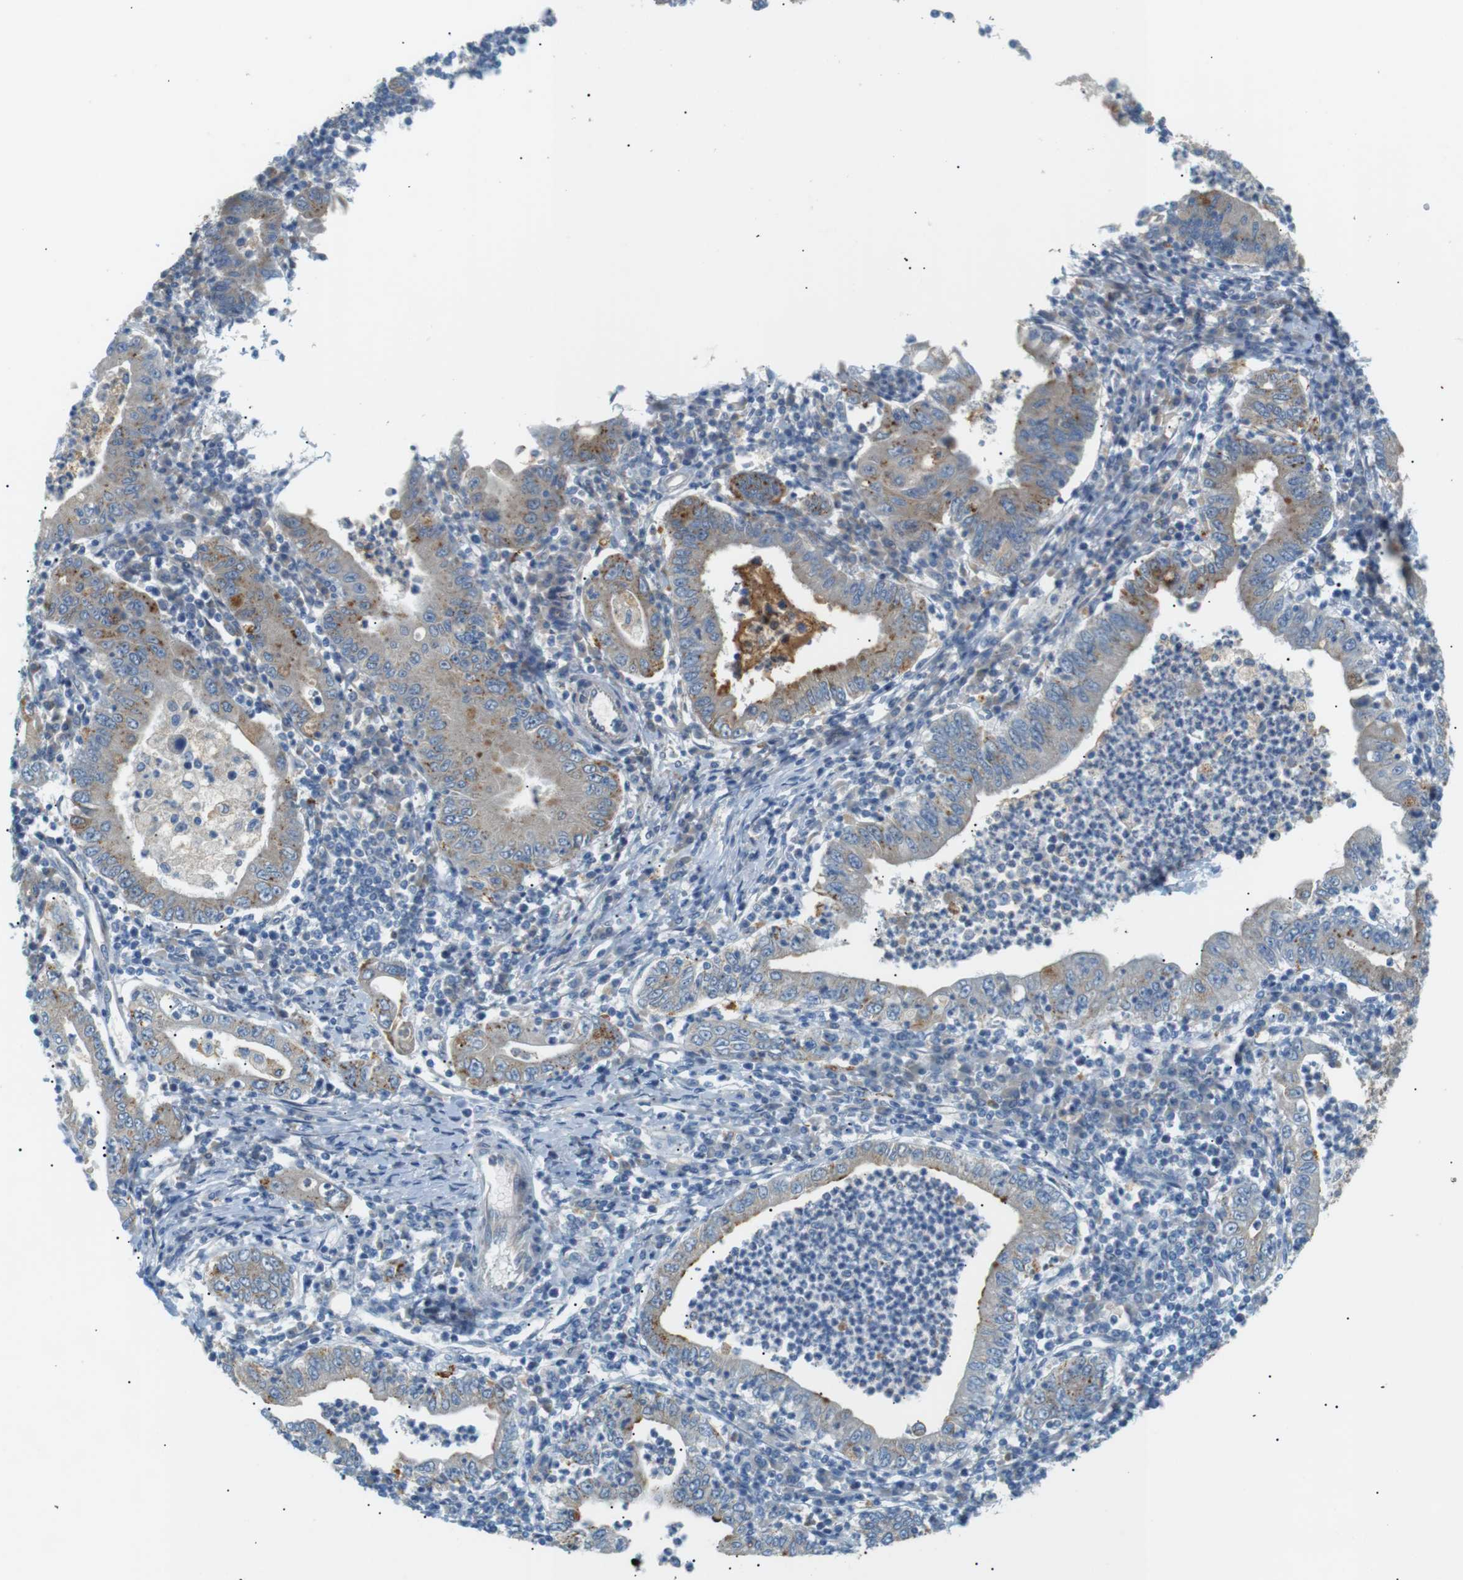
{"staining": {"intensity": "moderate", "quantity": "<25%", "location": "cytoplasmic/membranous"}, "tissue": "stomach cancer", "cell_type": "Tumor cells", "image_type": "cancer", "snomed": [{"axis": "morphology", "description": "Normal tissue, NOS"}, {"axis": "morphology", "description": "Adenocarcinoma, NOS"}, {"axis": "topography", "description": "Esophagus"}, {"axis": "topography", "description": "Stomach, upper"}, {"axis": "topography", "description": "Peripheral nerve tissue"}], "caption": "Stomach cancer (adenocarcinoma) stained with immunohistochemistry displays moderate cytoplasmic/membranous expression in approximately <25% of tumor cells.", "gene": "B4GALNT2", "patient": {"sex": "male", "age": 62}}